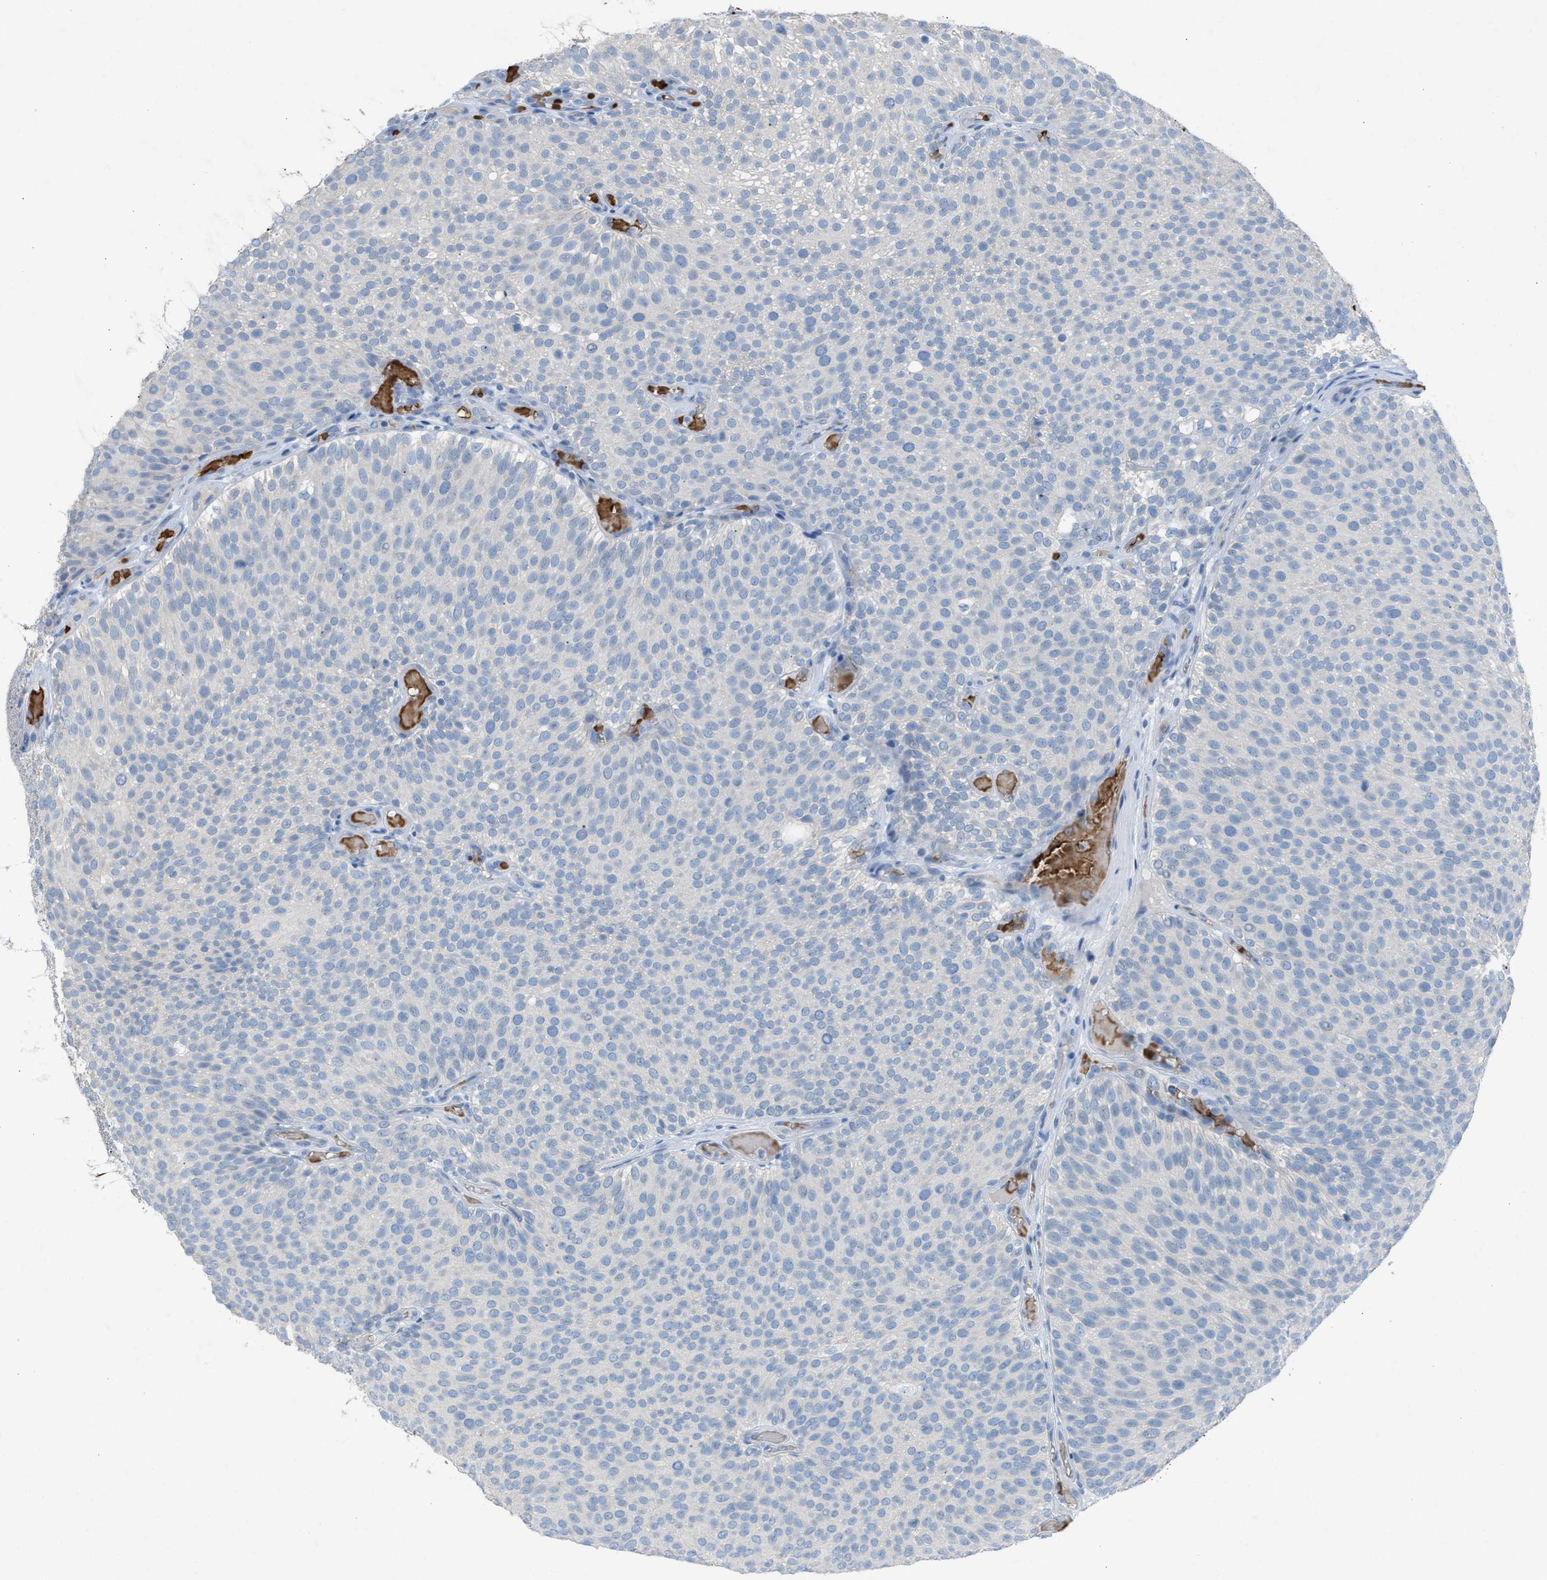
{"staining": {"intensity": "negative", "quantity": "none", "location": "none"}, "tissue": "urothelial cancer", "cell_type": "Tumor cells", "image_type": "cancer", "snomed": [{"axis": "morphology", "description": "Urothelial carcinoma, Low grade"}, {"axis": "topography", "description": "Urinary bladder"}], "caption": "An image of human urothelial carcinoma (low-grade) is negative for staining in tumor cells.", "gene": "CFAP77", "patient": {"sex": "male", "age": 78}}